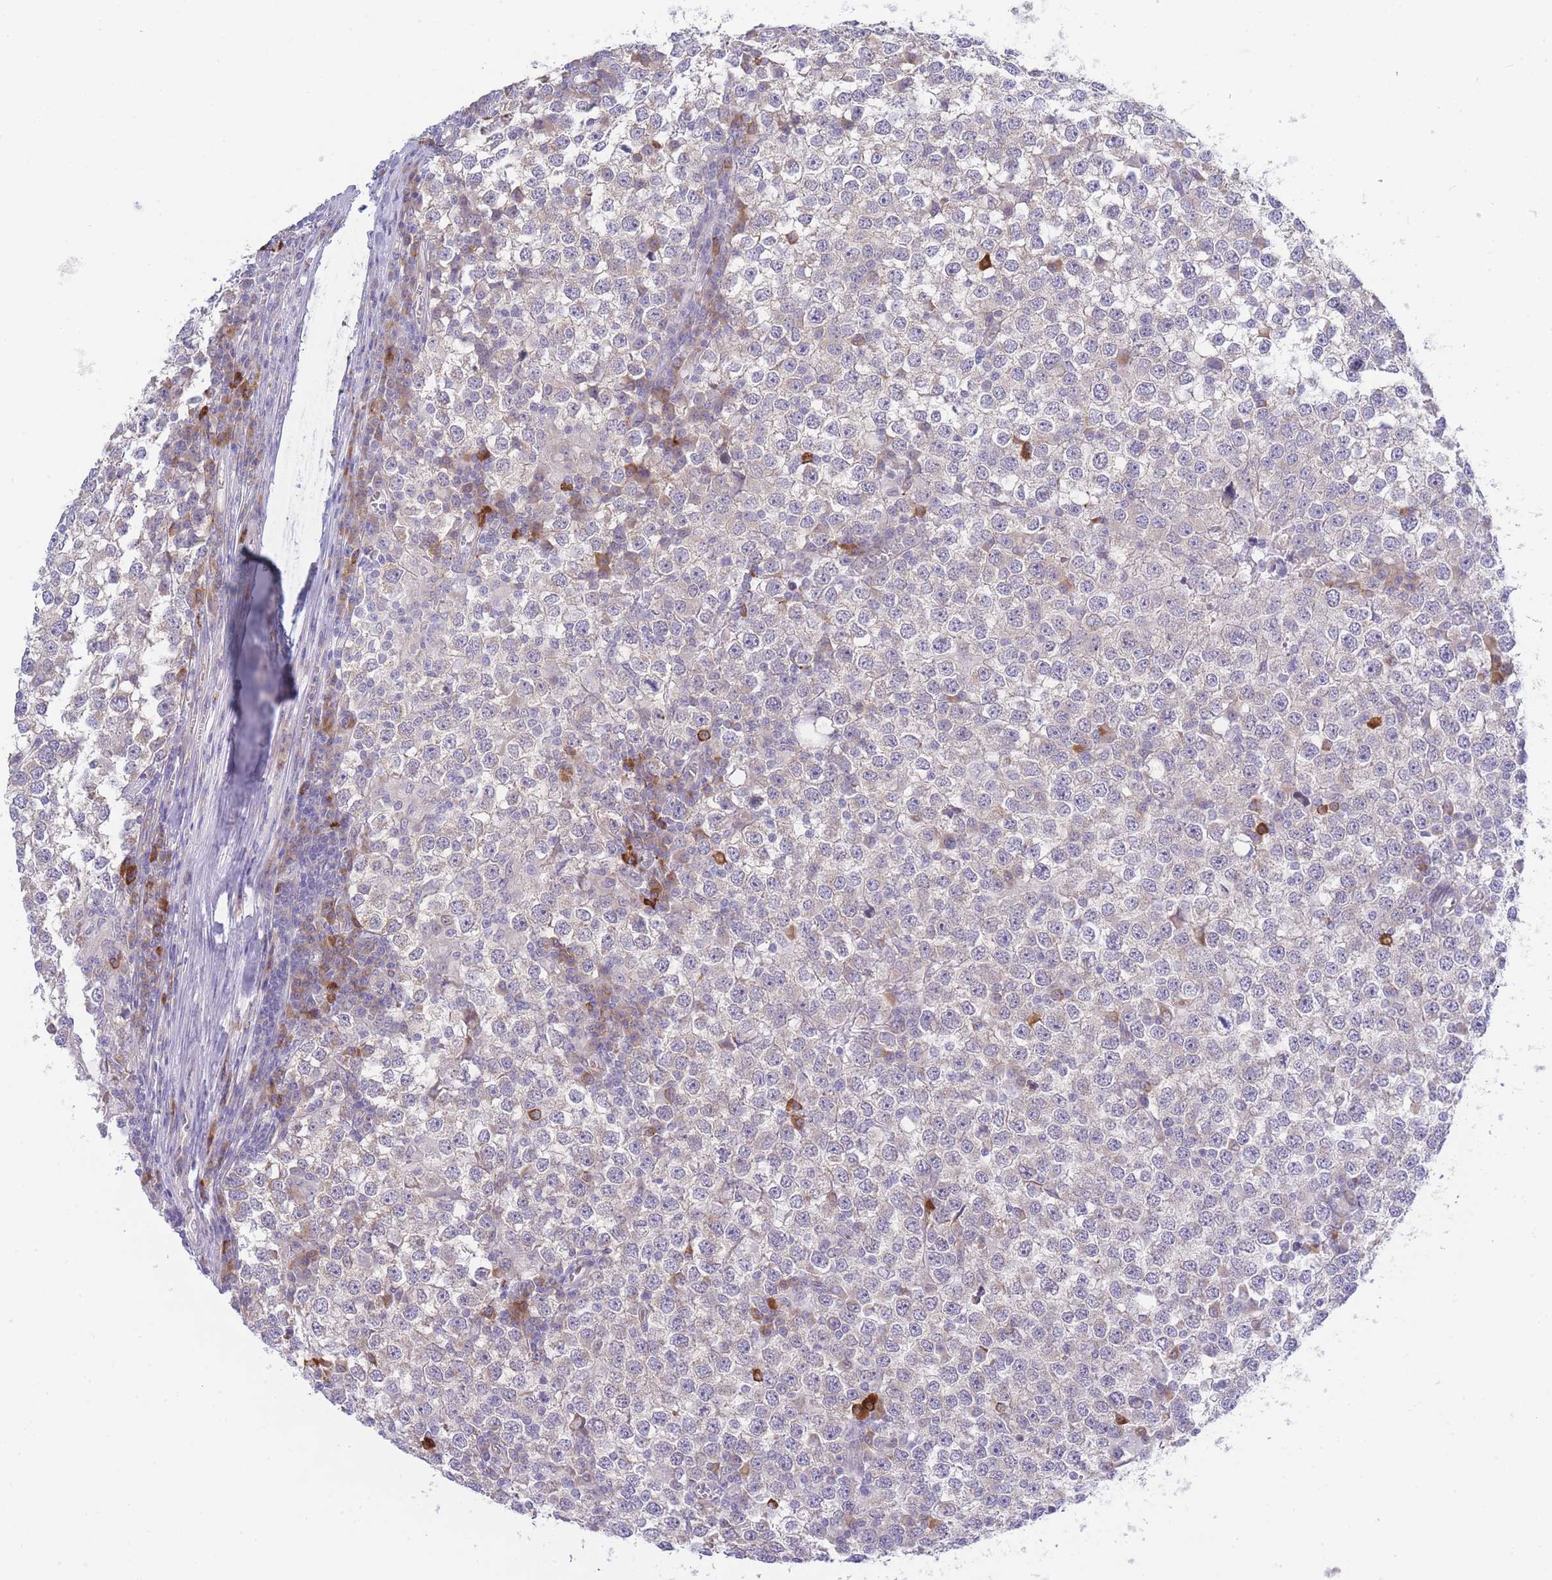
{"staining": {"intensity": "negative", "quantity": "none", "location": "none"}, "tissue": "testis cancer", "cell_type": "Tumor cells", "image_type": "cancer", "snomed": [{"axis": "morphology", "description": "Seminoma, NOS"}, {"axis": "topography", "description": "Testis"}], "caption": "Testis cancer (seminoma) was stained to show a protein in brown. There is no significant positivity in tumor cells.", "gene": "ZNF510", "patient": {"sex": "male", "age": 65}}